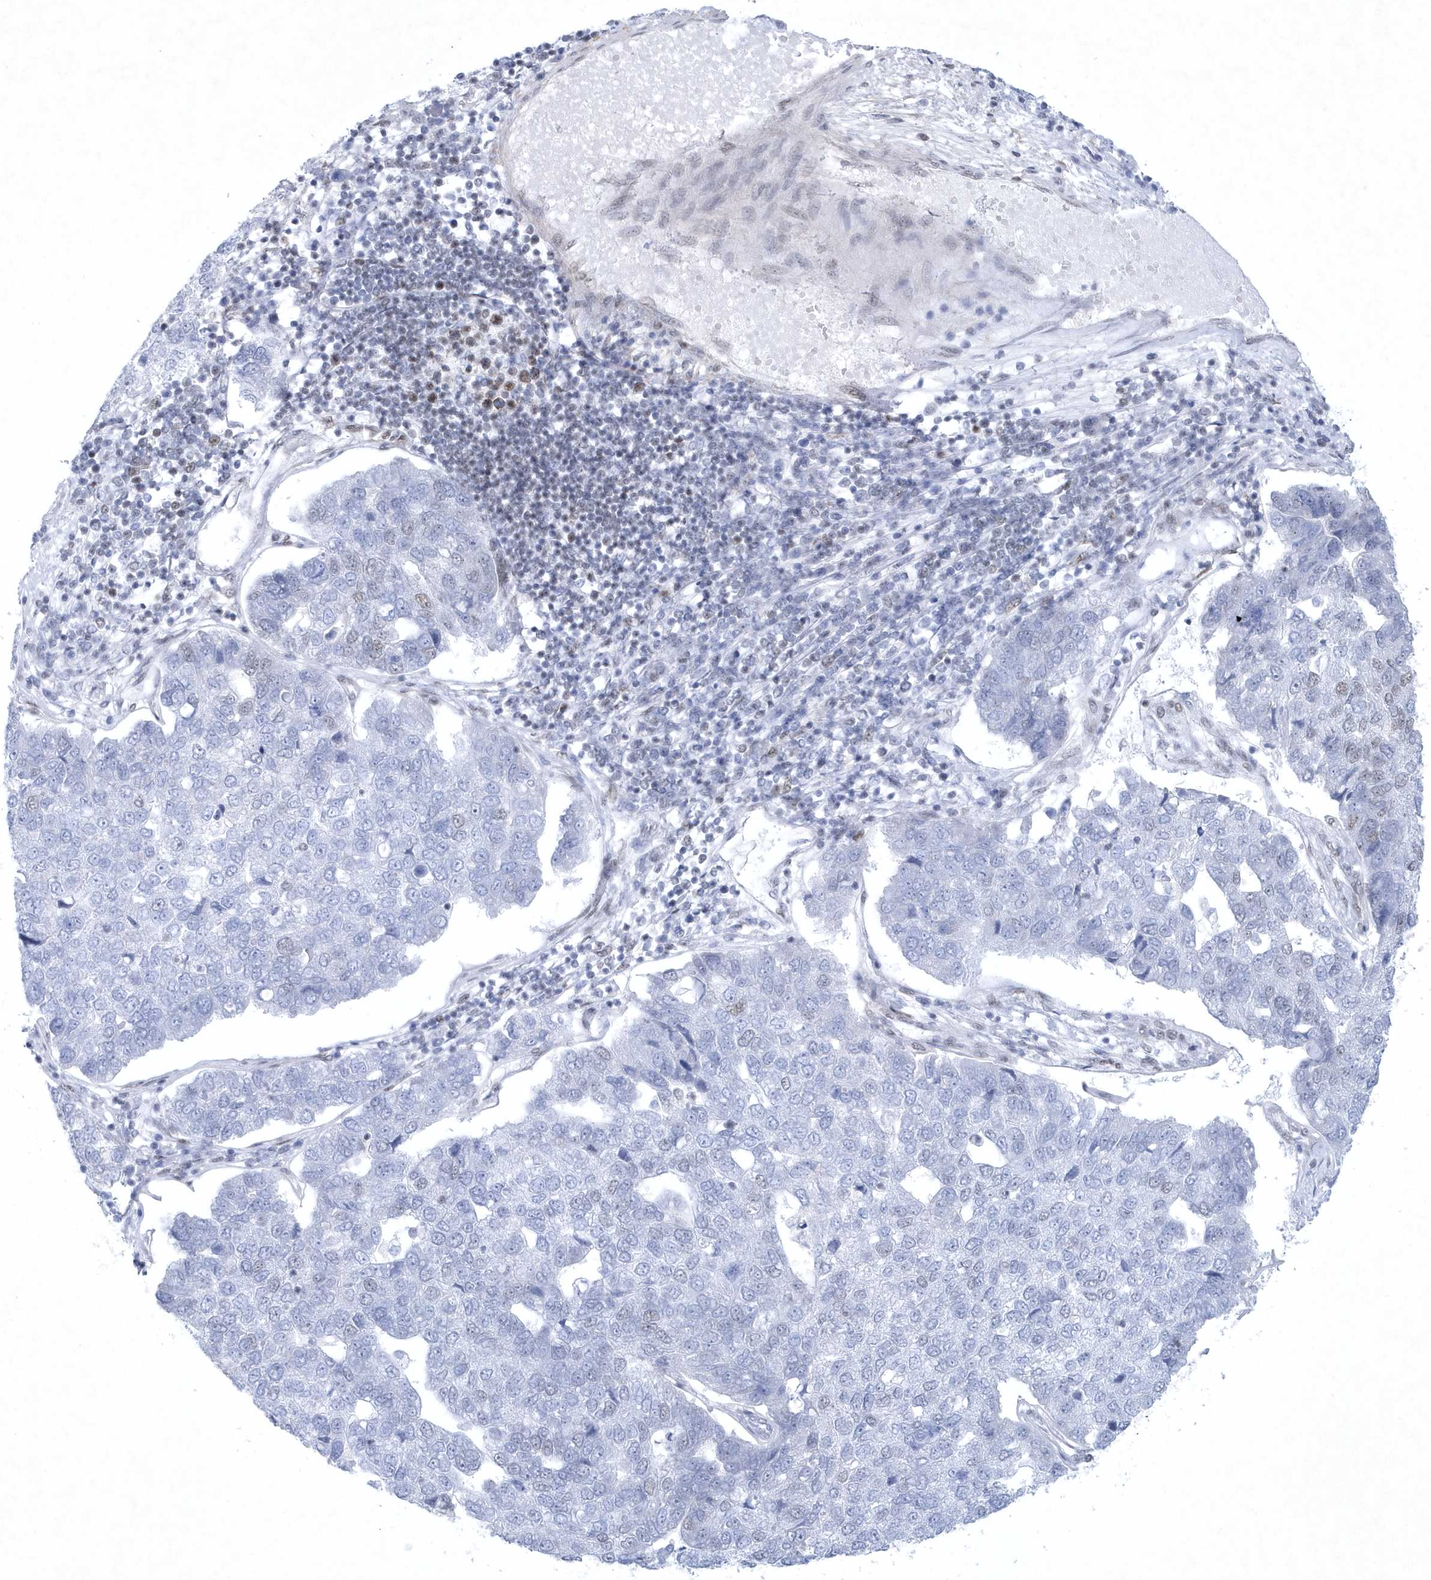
{"staining": {"intensity": "weak", "quantity": "<25%", "location": "nuclear"}, "tissue": "pancreatic cancer", "cell_type": "Tumor cells", "image_type": "cancer", "snomed": [{"axis": "morphology", "description": "Adenocarcinoma, NOS"}, {"axis": "topography", "description": "Pancreas"}], "caption": "The IHC histopathology image has no significant staining in tumor cells of adenocarcinoma (pancreatic) tissue. The staining was performed using DAB (3,3'-diaminobenzidine) to visualize the protein expression in brown, while the nuclei were stained in blue with hematoxylin (Magnification: 20x).", "gene": "DCLRE1A", "patient": {"sex": "female", "age": 61}}